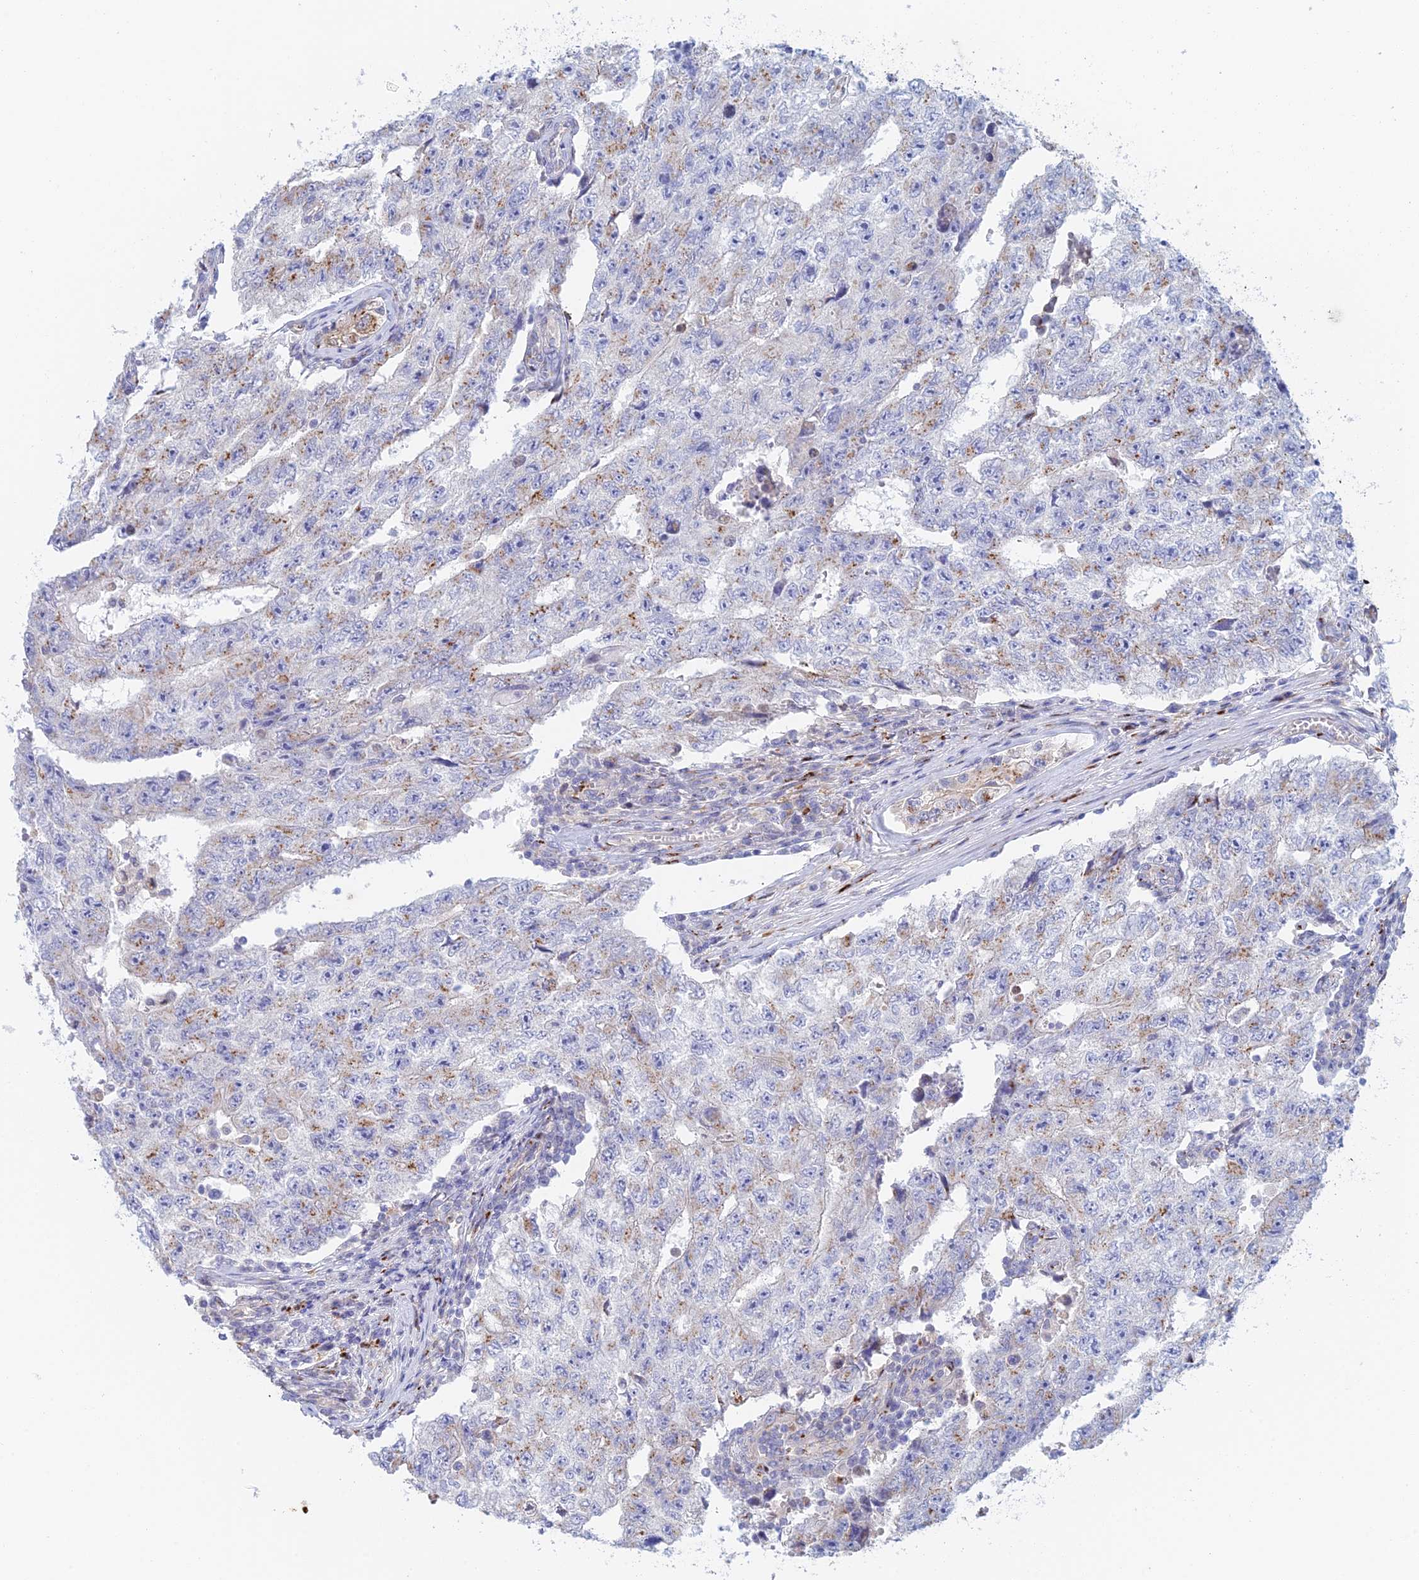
{"staining": {"intensity": "moderate", "quantity": "<25%", "location": "cytoplasmic/membranous"}, "tissue": "testis cancer", "cell_type": "Tumor cells", "image_type": "cancer", "snomed": [{"axis": "morphology", "description": "Carcinoma, Embryonal, NOS"}, {"axis": "topography", "description": "Testis"}], "caption": "A micrograph of human testis embryonal carcinoma stained for a protein displays moderate cytoplasmic/membranous brown staining in tumor cells.", "gene": "SLC24A3", "patient": {"sex": "male", "age": 17}}